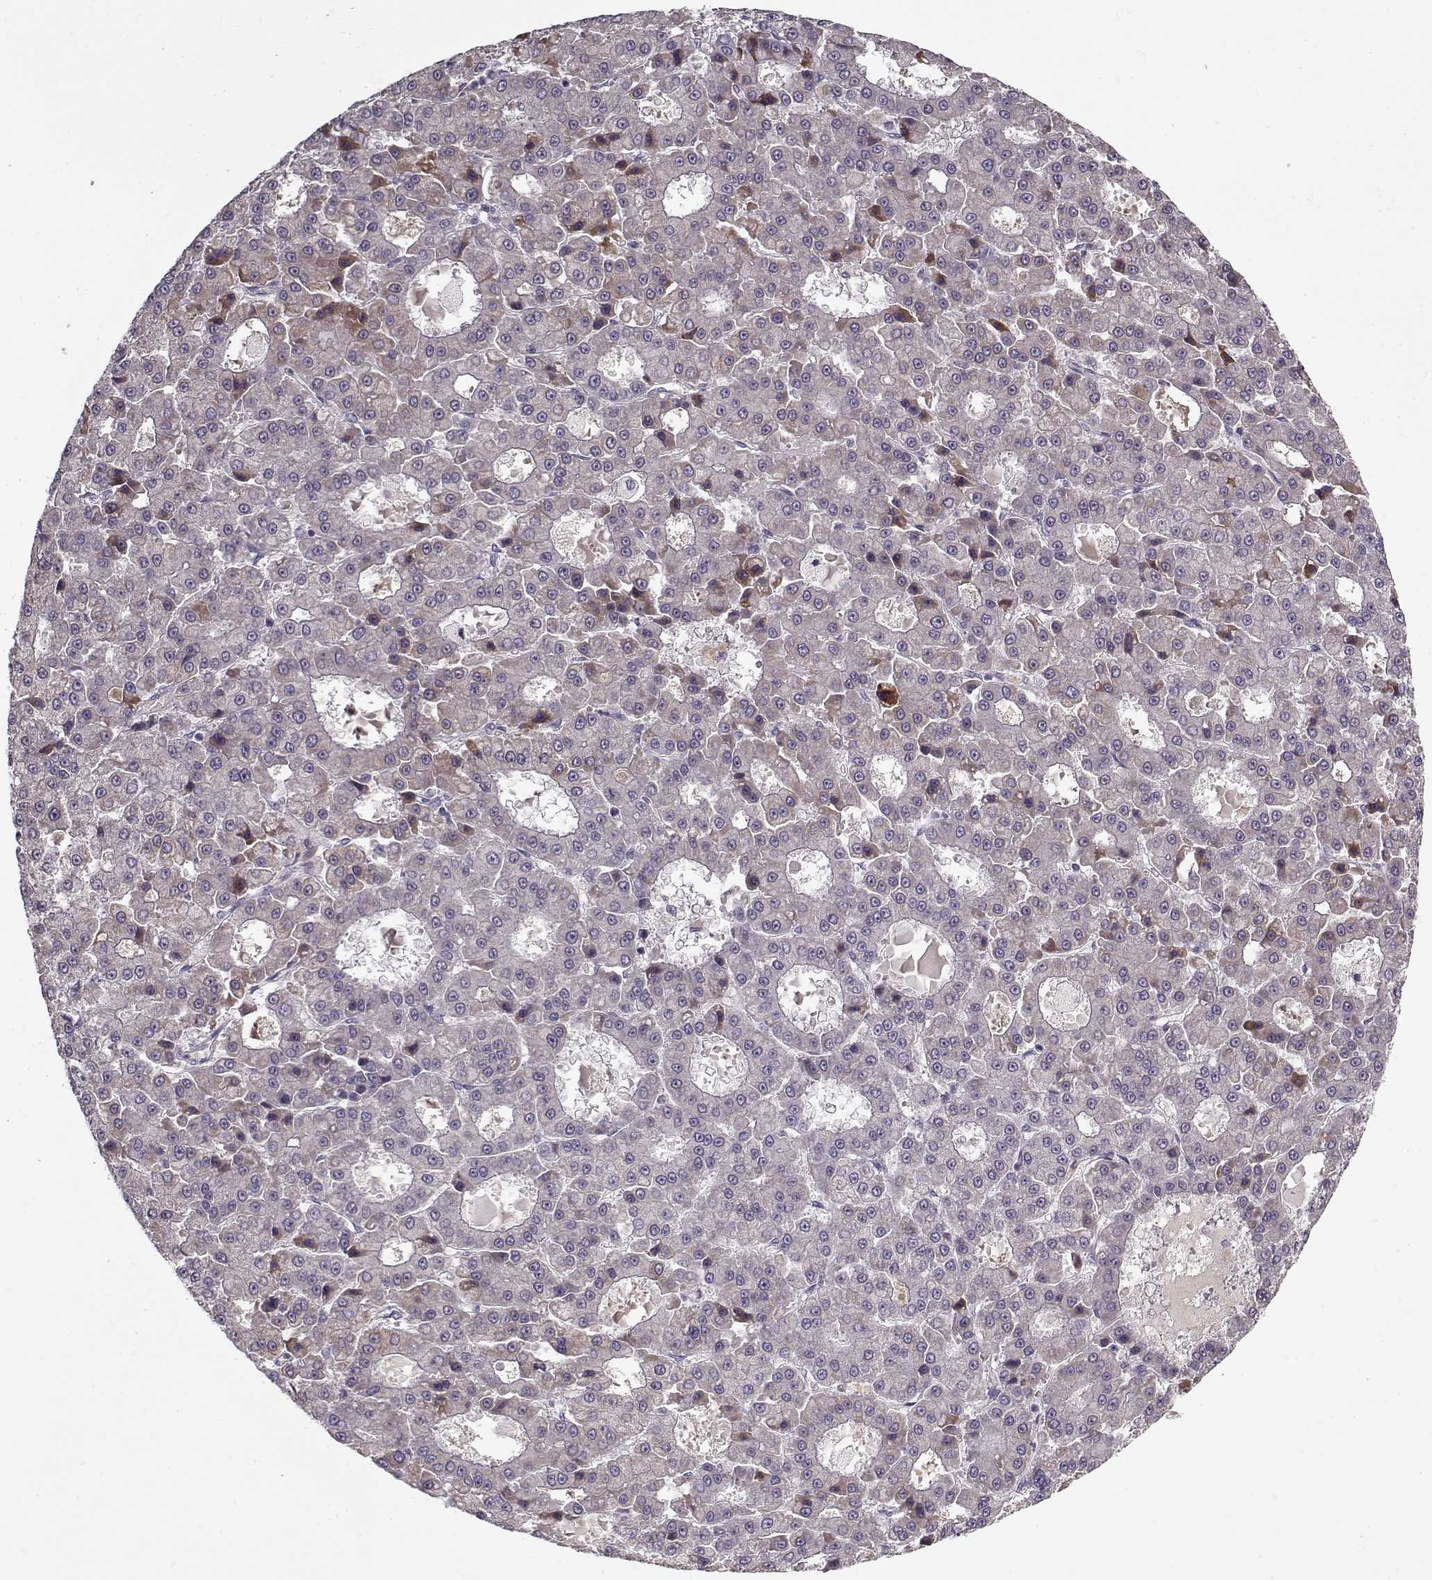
{"staining": {"intensity": "negative", "quantity": "none", "location": "none"}, "tissue": "liver cancer", "cell_type": "Tumor cells", "image_type": "cancer", "snomed": [{"axis": "morphology", "description": "Carcinoma, Hepatocellular, NOS"}, {"axis": "topography", "description": "Liver"}], "caption": "Immunohistochemistry (IHC) image of neoplastic tissue: human liver cancer (hepatocellular carcinoma) stained with DAB (3,3'-diaminobenzidine) shows no significant protein expression in tumor cells.", "gene": "LUM", "patient": {"sex": "male", "age": 70}}